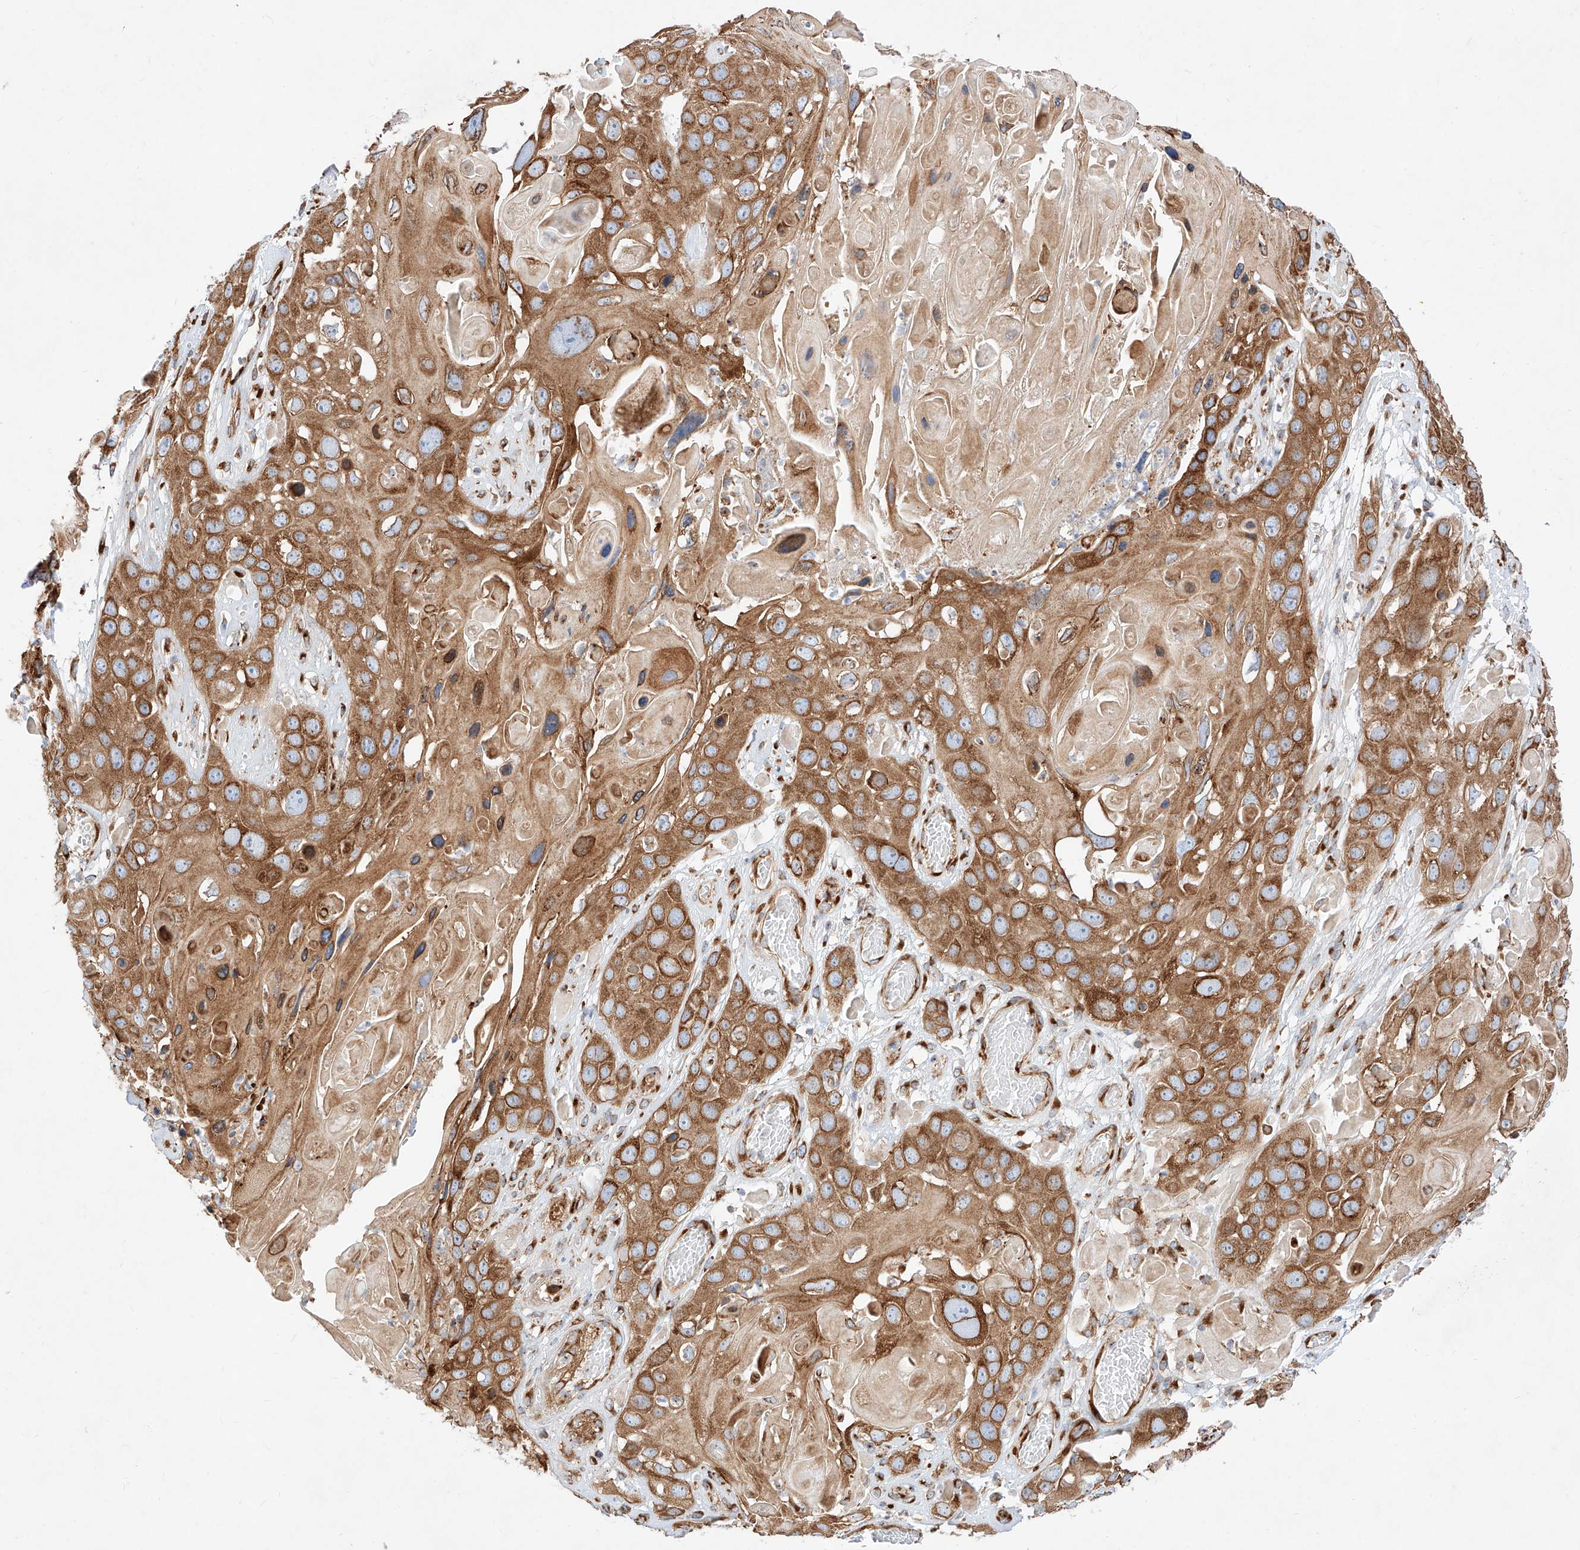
{"staining": {"intensity": "strong", "quantity": ">75%", "location": "cytoplasmic/membranous"}, "tissue": "skin cancer", "cell_type": "Tumor cells", "image_type": "cancer", "snomed": [{"axis": "morphology", "description": "Squamous cell carcinoma, NOS"}, {"axis": "topography", "description": "Skin"}], "caption": "The photomicrograph shows a brown stain indicating the presence of a protein in the cytoplasmic/membranous of tumor cells in skin squamous cell carcinoma.", "gene": "CSGALNACT2", "patient": {"sex": "male", "age": 55}}